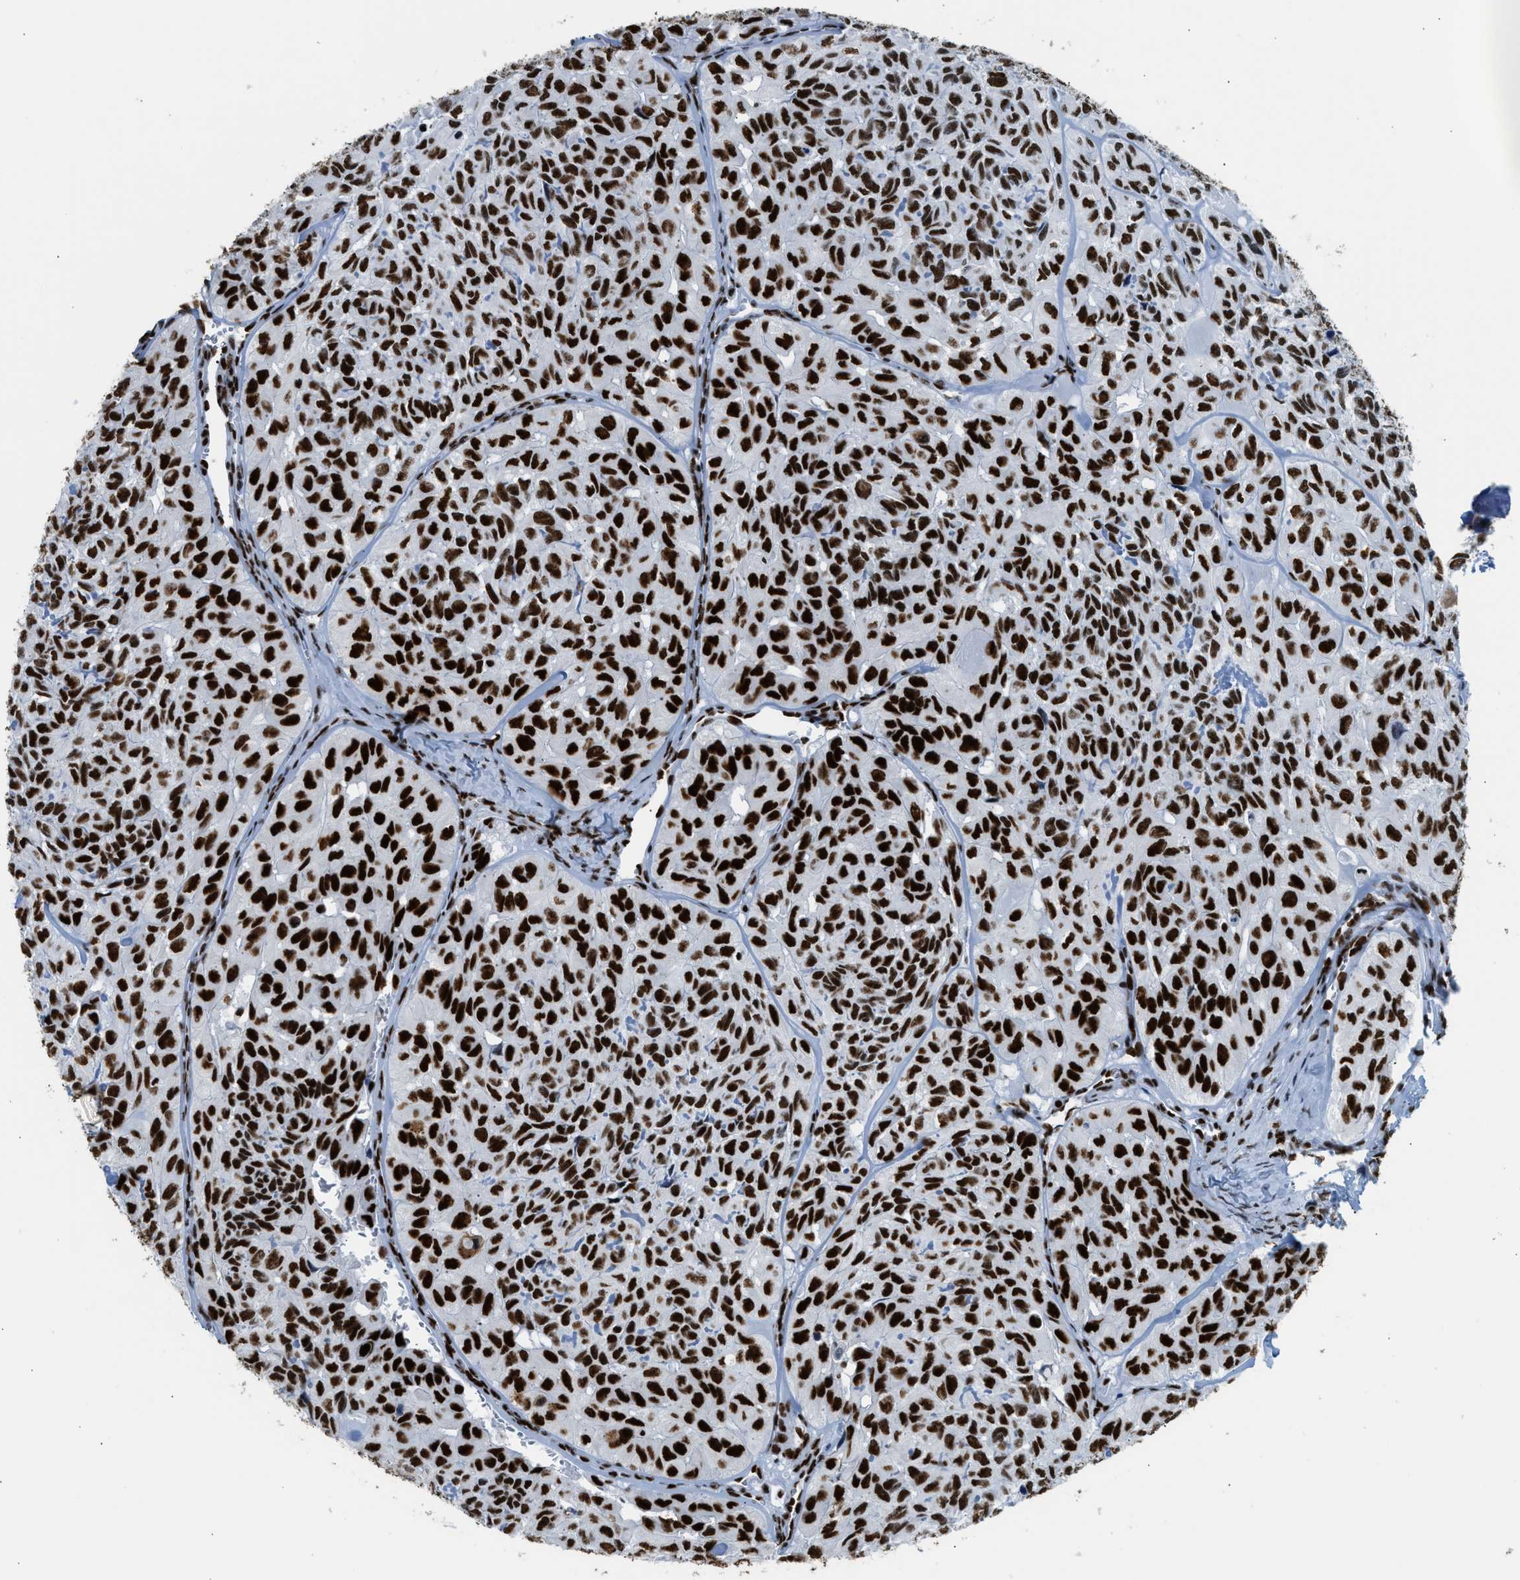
{"staining": {"intensity": "strong", "quantity": ">75%", "location": "nuclear"}, "tissue": "head and neck cancer", "cell_type": "Tumor cells", "image_type": "cancer", "snomed": [{"axis": "morphology", "description": "Adenocarcinoma, NOS"}, {"axis": "topography", "description": "Salivary gland, NOS"}, {"axis": "topography", "description": "Head-Neck"}], "caption": "Head and neck cancer (adenocarcinoma) stained for a protein (brown) demonstrates strong nuclear positive positivity in approximately >75% of tumor cells.", "gene": "PIF1", "patient": {"sex": "female", "age": 76}}